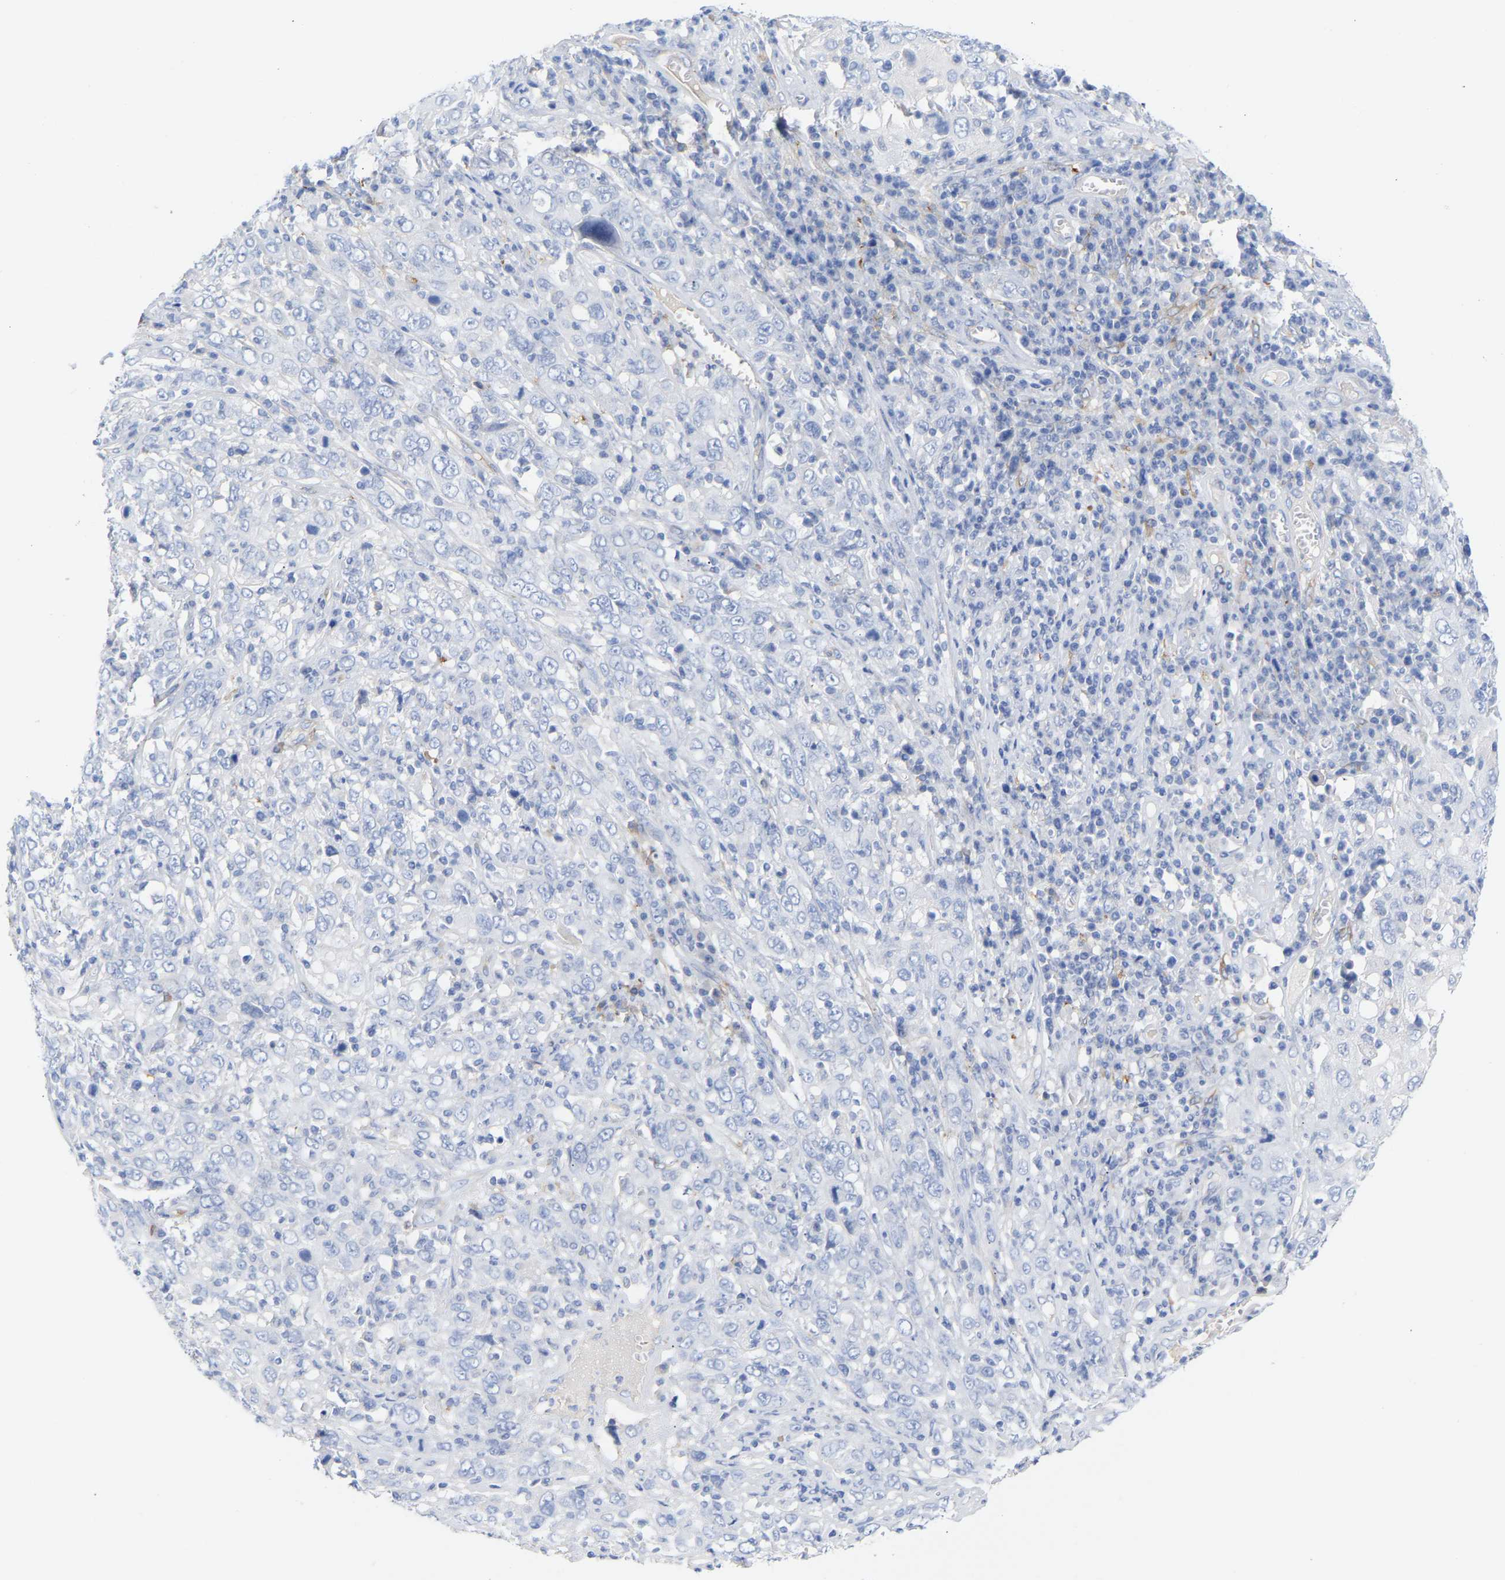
{"staining": {"intensity": "negative", "quantity": "none", "location": "none"}, "tissue": "cervical cancer", "cell_type": "Tumor cells", "image_type": "cancer", "snomed": [{"axis": "morphology", "description": "Squamous cell carcinoma, NOS"}, {"axis": "topography", "description": "Cervix"}], "caption": "Immunohistochemistry micrograph of neoplastic tissue: human cervical cancer stained with DAB shows no significant protein positivity in tumor cells.", "gene": "AMPH", "patient": {"sex": "female", "age": 46}}